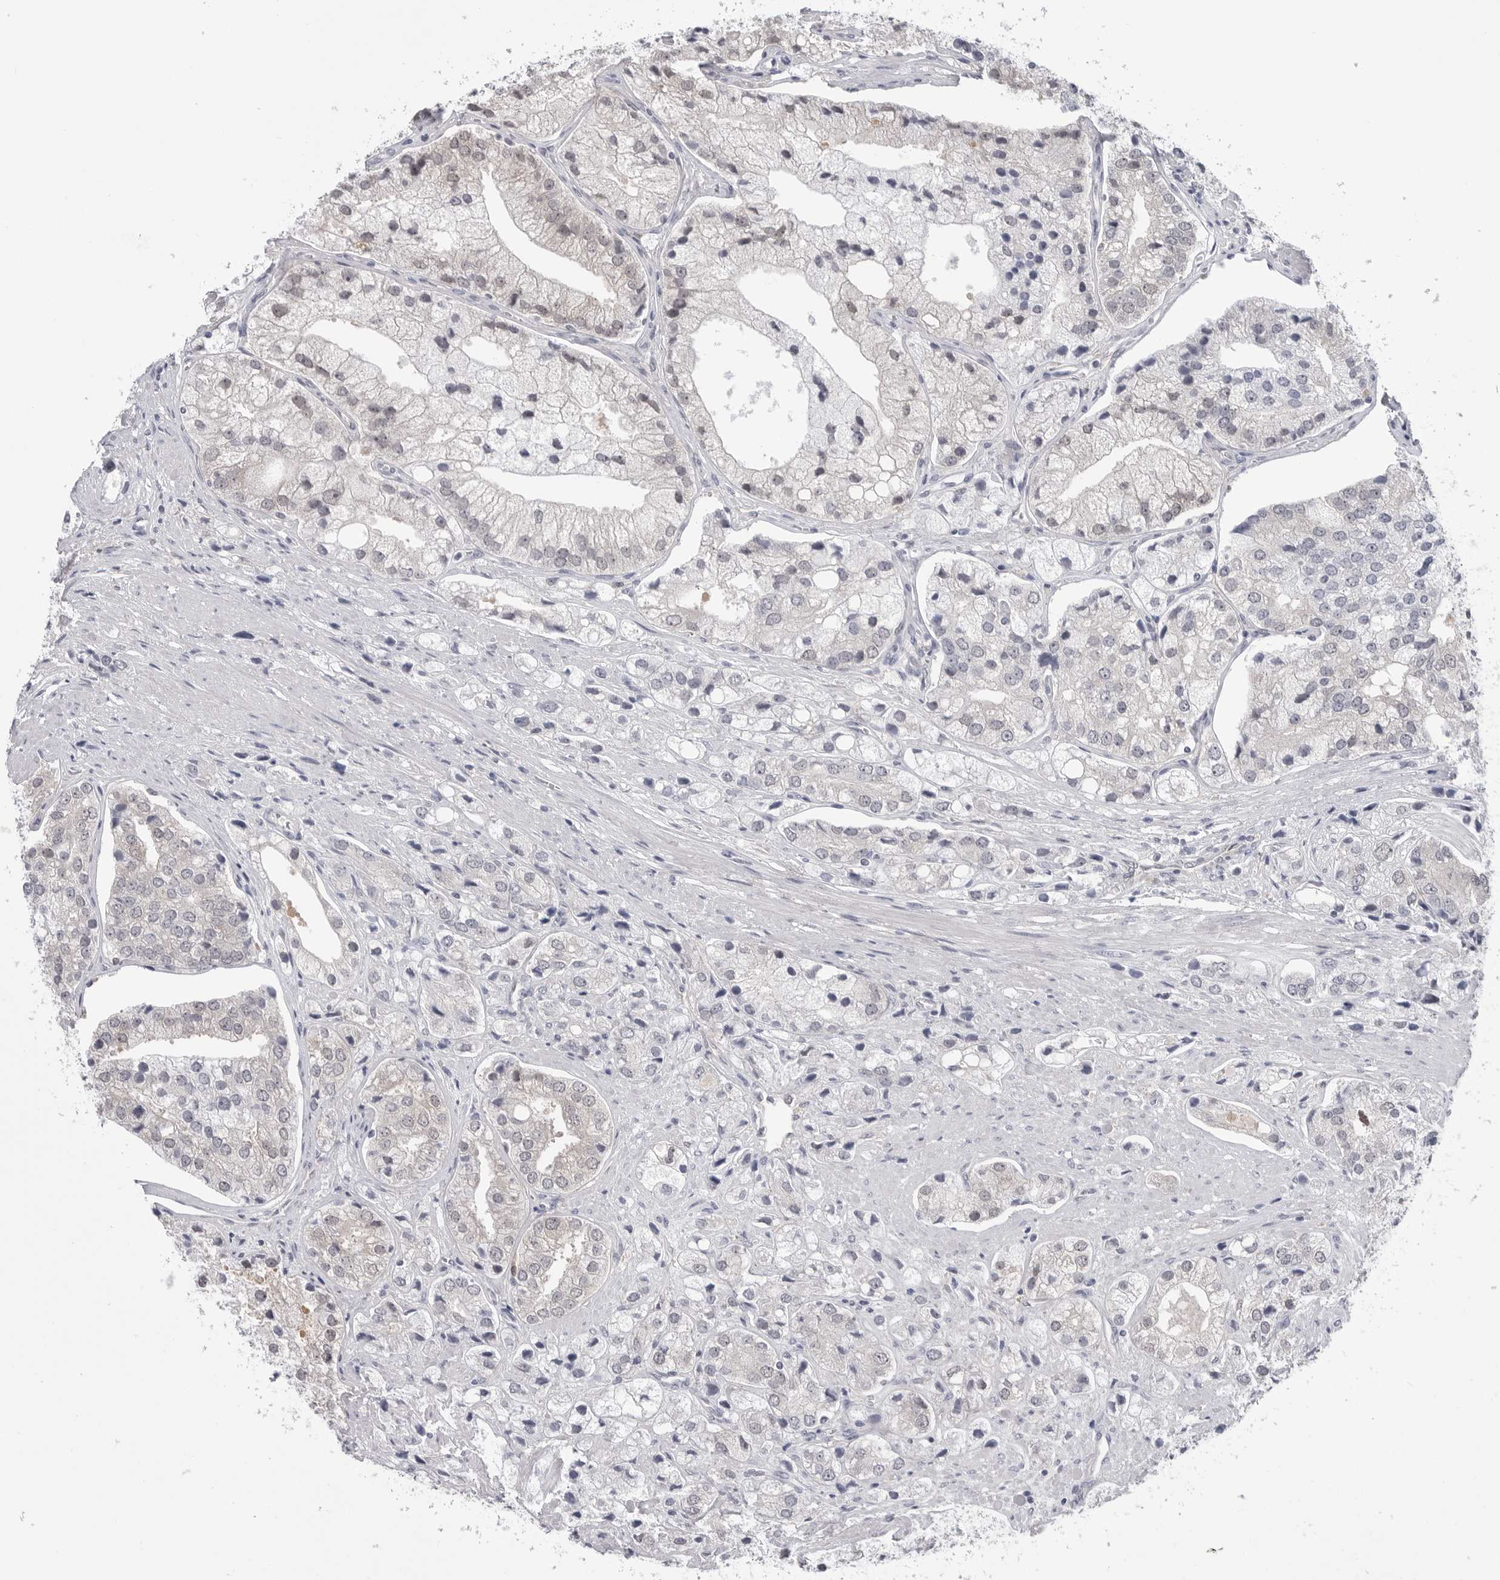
{"staining": {"intensity": "negative", "quantity": "none", "location": "none"}, "tissue": "prostate cancer", "cell_type": "Tumor cells", "image_type": "cancer", "snomed": [{"axis": "morphology", "description": "Adenocarcinoma, High grade"}, {"axis": "topography", "description": "Prostate"}], "caption": "Immunohistochemistry photomicrograph of neoplastic tissue: human prostate cancer stained with DAB (3,3'-diaminobenzidine) demonstrates no significant protein staining in tumor cells.", "gene": "PNPO", "patient": {"sex": "male", "age": 50}}